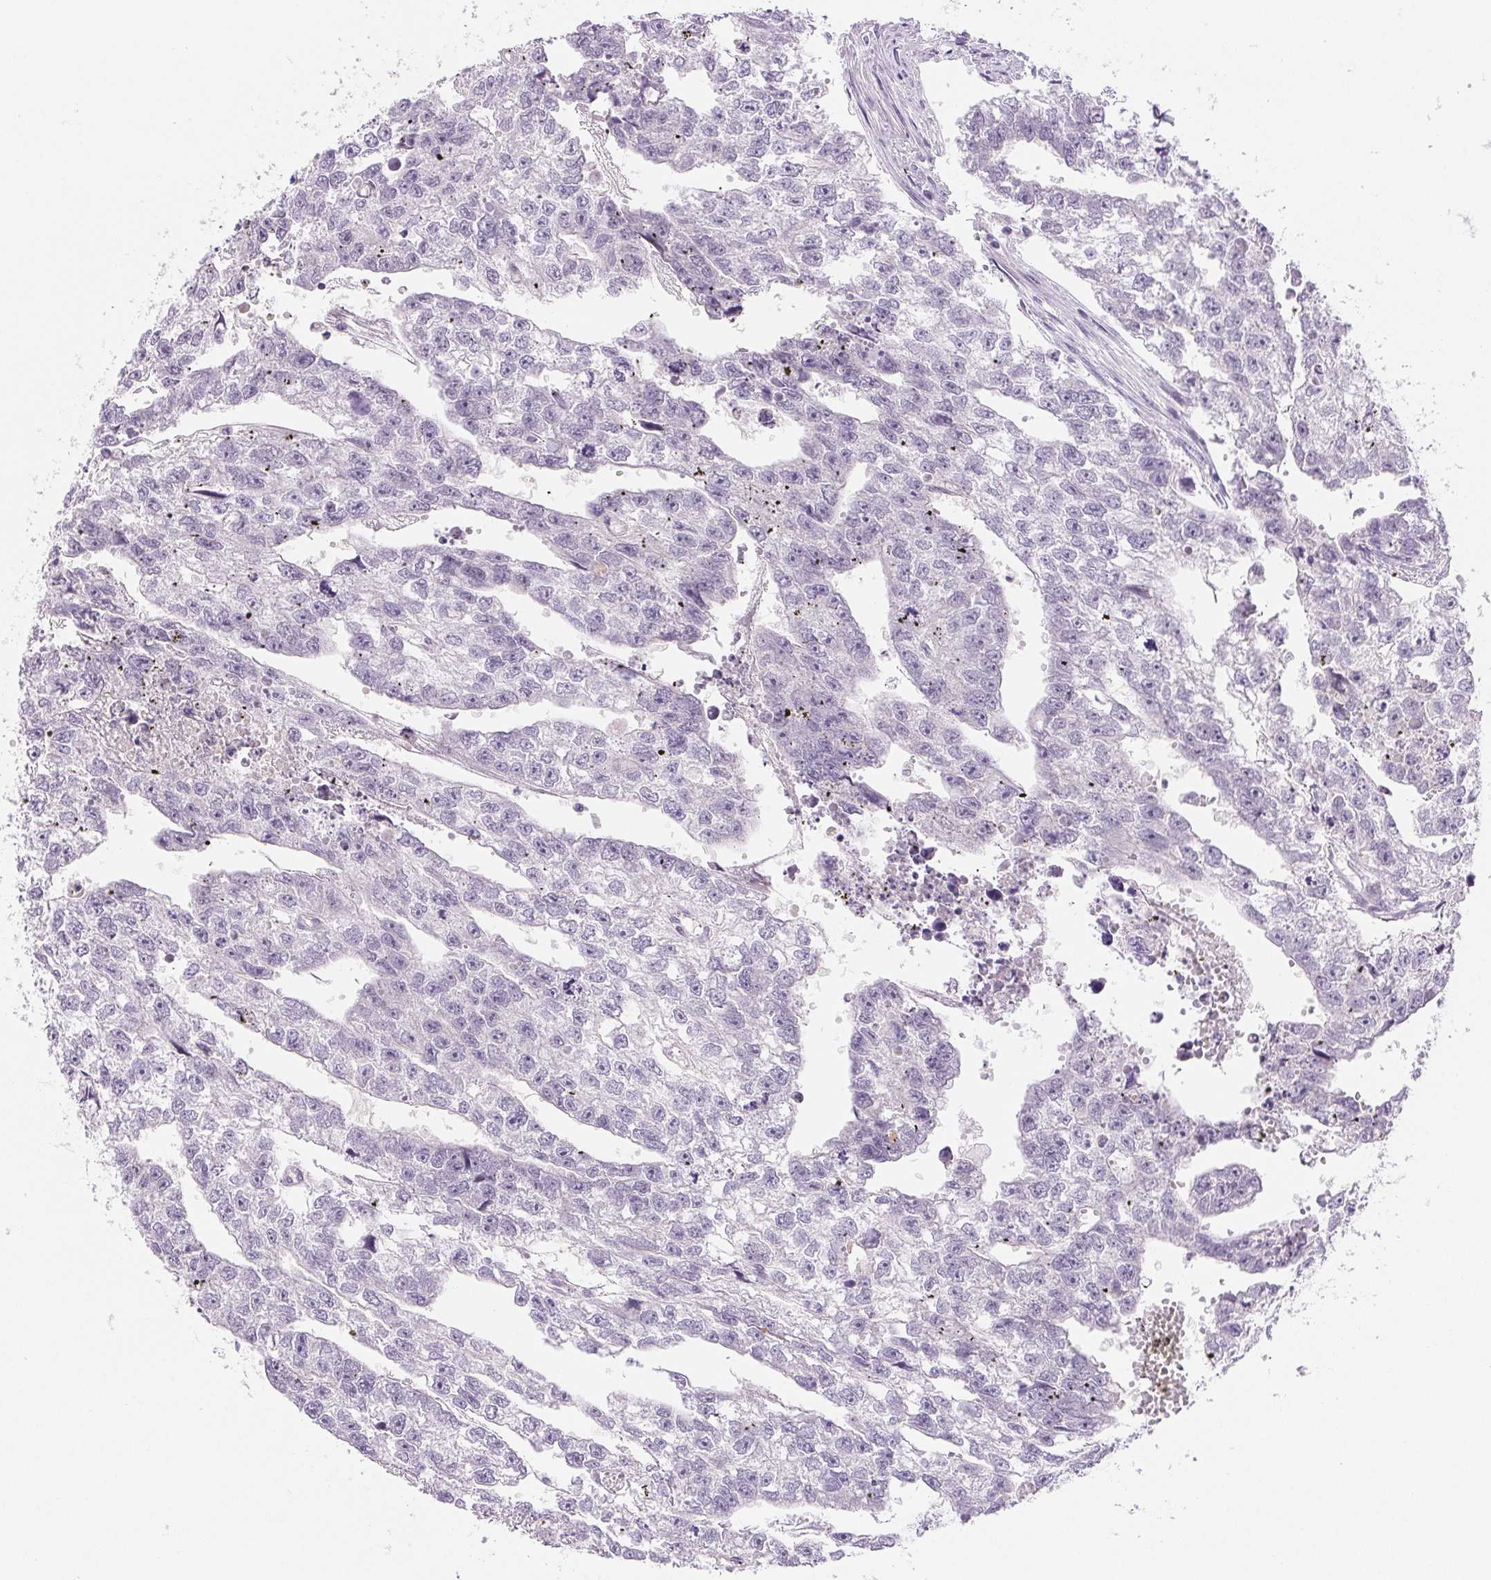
{"staining": {"intensity": "negative", "quantity": "none", "location": "none"}, "tissue": "testis cancer", "cell_type": "Tumor cells", "image_type": "cancer", "snomed": [{"axis": "morphology", "description": "Carcinoma, Embryonal, NOS"}, {"axis": "morphology", "description": "Teratoma, malignant, NOS"}, {"axis": "topography", "description": "Testis"}], "caption": "Tumor cells show no significant positivity in testis cancer. (Stains: DAB immunohistochemistry with hematoxylin counter stain, Microscopy: brightfield microscopy at high magnification).", "gene": "IFIT1B", "patient": {"sex": "male", "age": 44}}